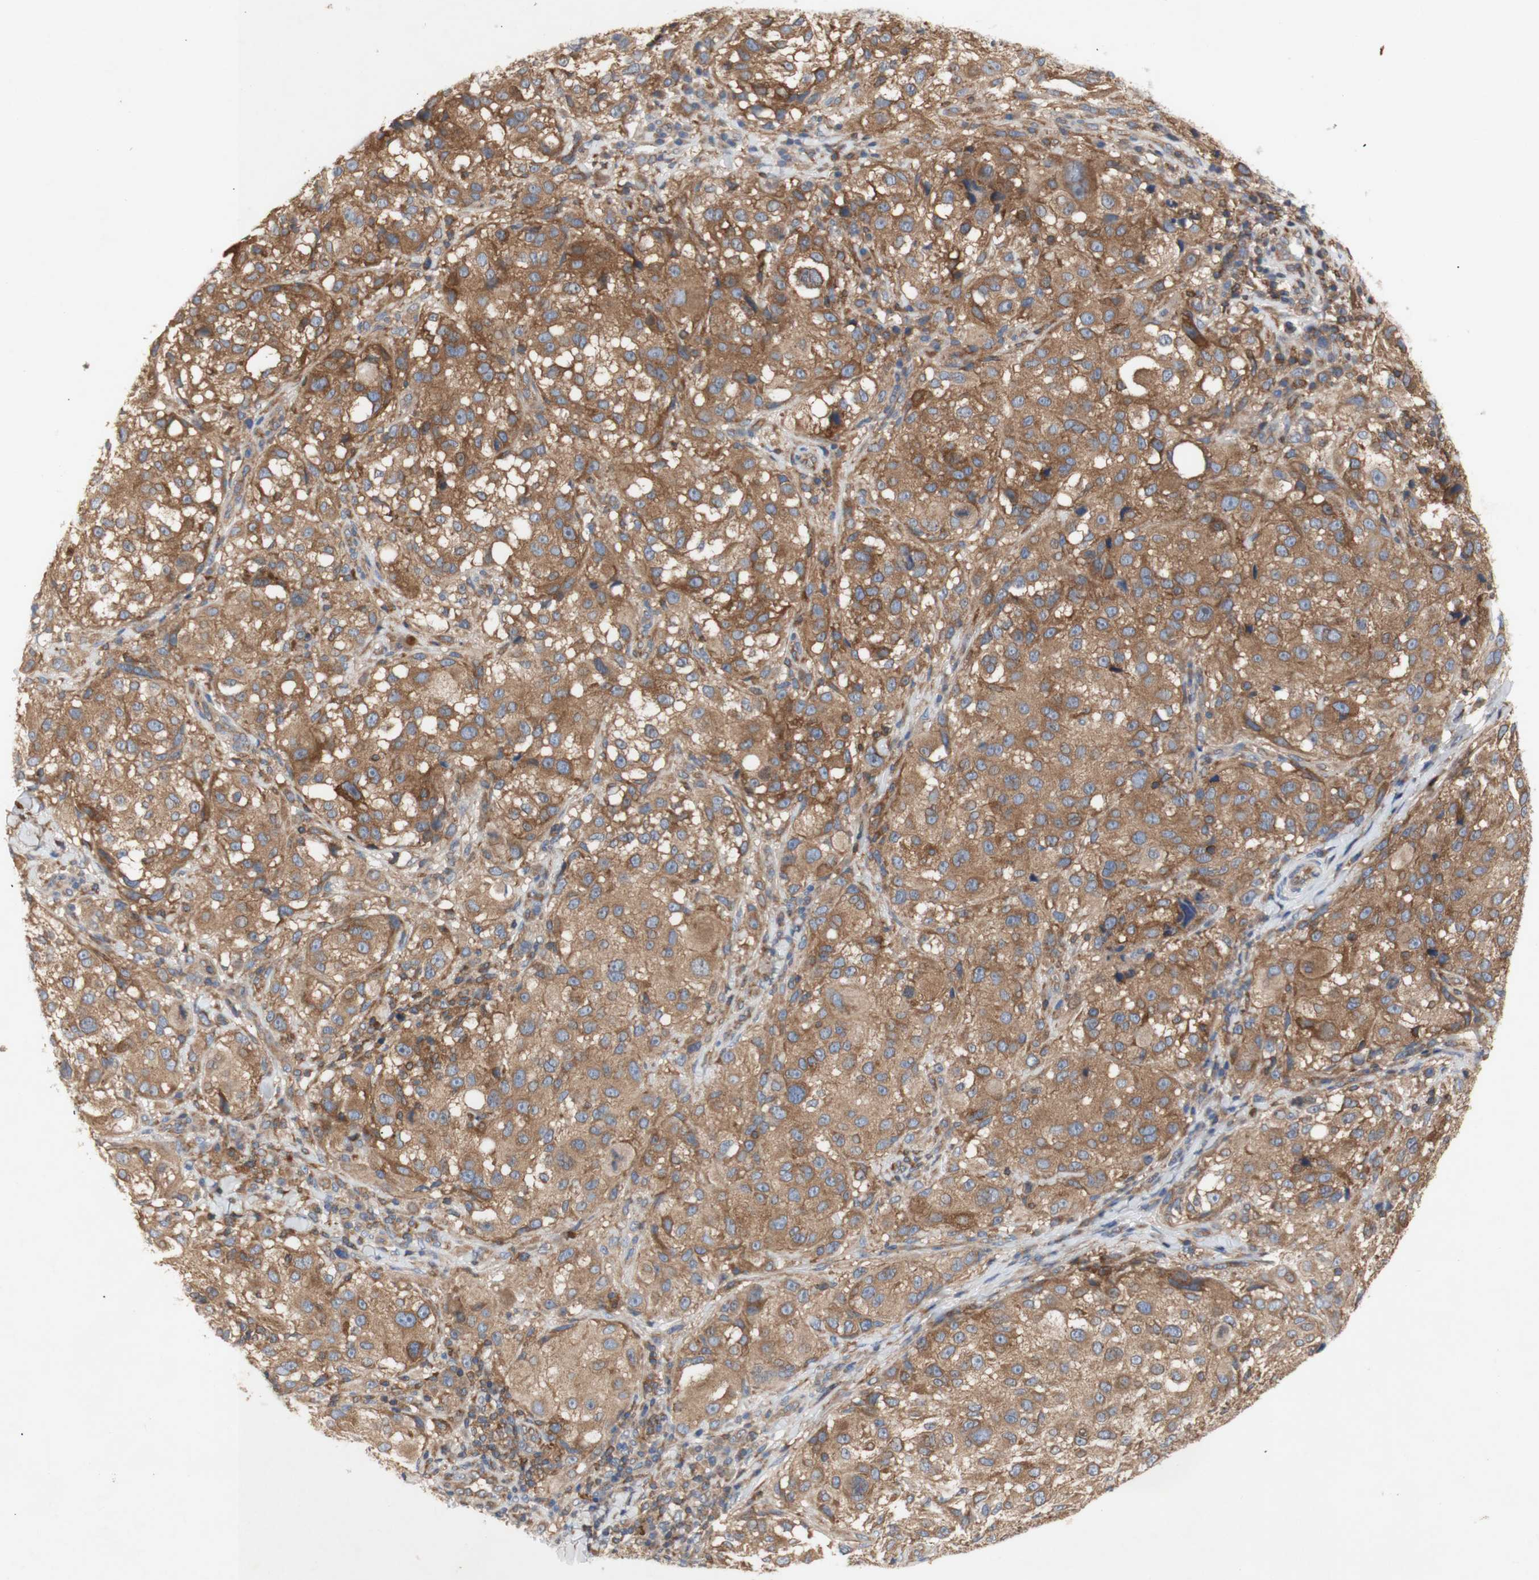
{"staining": {"intensity": "moderate", "quantity": ">75%", "location": "cytoplasmic/membranous"}, "tissue": "melanoma", "cell_type": "Tumor cells", "image_type": "cancer", "snomed": [{"axis": "morphology", "description": "Necrosis, NOS"}, {"axis": "morphology", "description": "Malignant melanoma, NOS"}, {"axis": "topography", "description": "Skin"}], "caption": "DAB immunohistochemical staining of human malignant melanoma reveals moderate cytoplasmic/membranous protein staining in approximately >75% of tumor cells. (Stains: DAB in brown, nuclei in blue, Microscopy: brightfield microscopy at high magnification).", "gene": "IKBKG", "patient": {"sex": "female", "age": 87}}